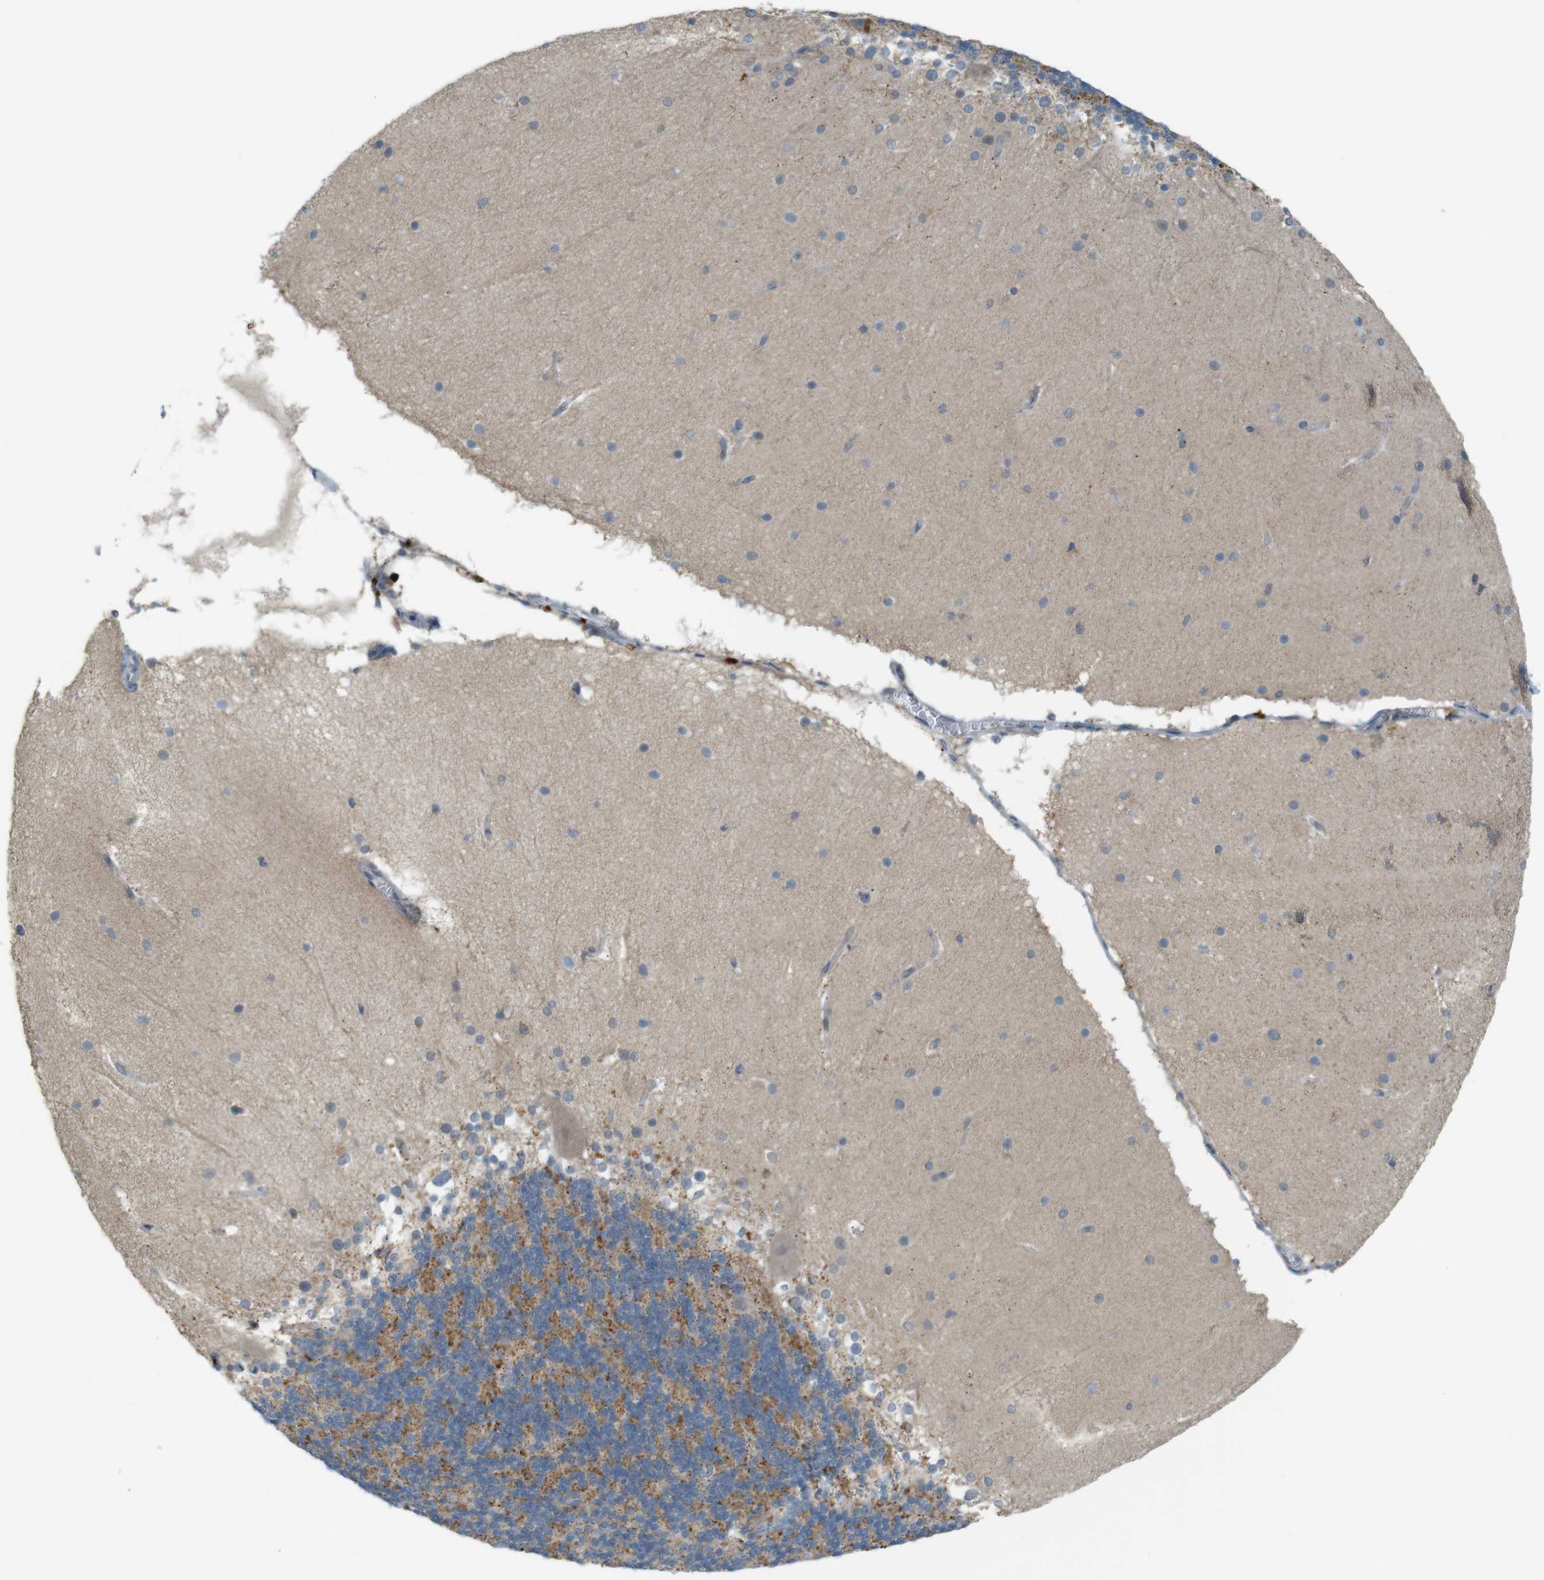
{"staining": {"intensity": "strong", "quantity": "25%-75%", "location": "cytoplasmic/membranous"}, "tissue": "cerebellum", "cell_type": "Cells in granular layer", "image_type": "normal", "snomed": [{"axis": "morphology", "description": "Normal tissue, NOS"}, {"axis": "topography", "description": "Cerebellum"}], "caption": "Immunohistochemistry micrograph of benign cerebellum stained for a protein (brown), which displays high levels of strong cytoplasmic/membranous expression in about 25%-75% of cells in granular layer.", "gene": "UGT8", "patient": {"sex": "female", "age": 19}}